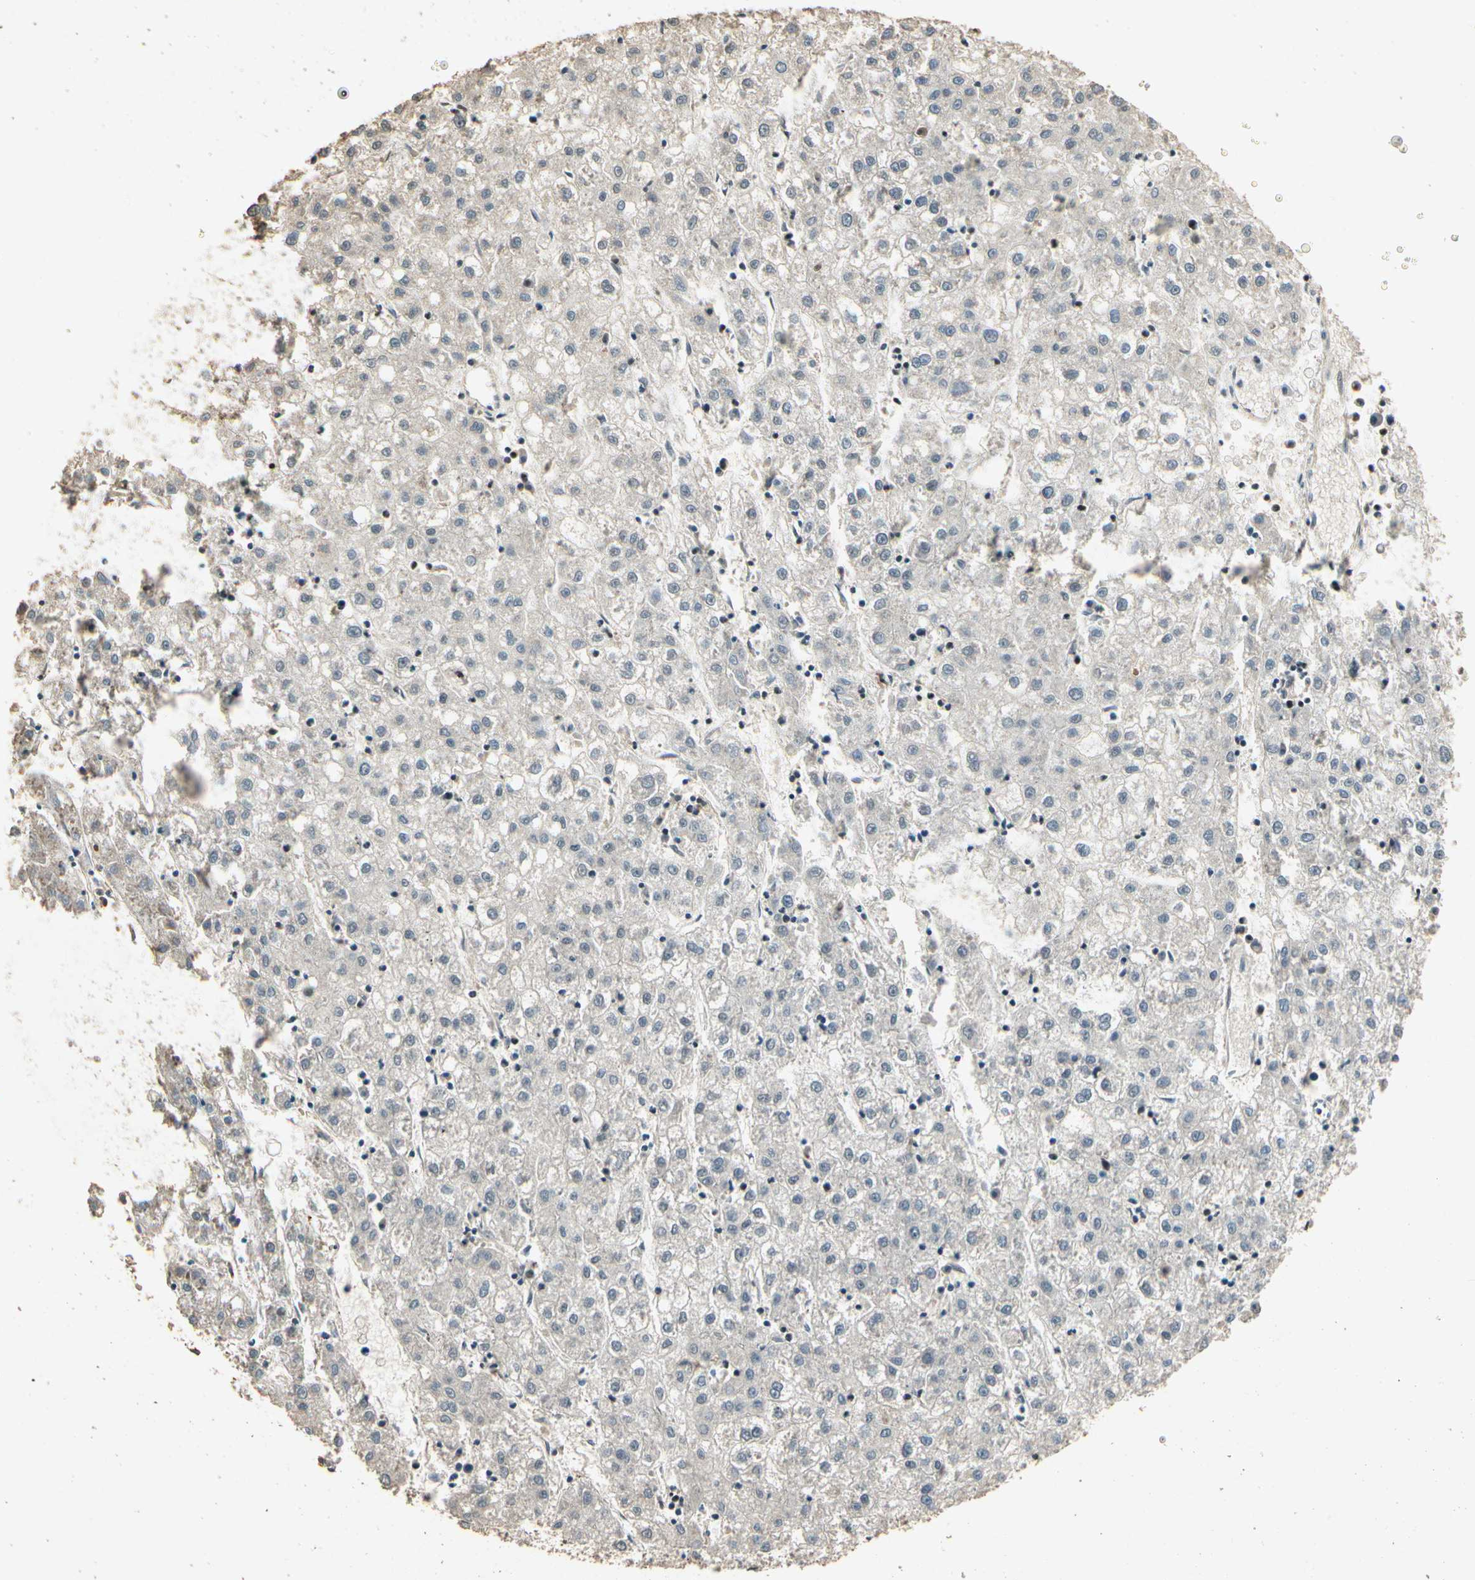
{"staining": {"intensity": "weak", "quantity": ">75%", "location": "nuclear"}, "tissue": "liver cancer", "cell_type": "Tumor cells", "image_type": "cancer", "snomed": [{"axis": "morphology", "description": "Carcinoma, Hepatocellular, NOS"}, {"axis": "topography", "description": "Liver"}], "caption": "Immunohistochemistry (IHC) image of neoplastic tissue: hepatocellular carcinoma (liver) stained using IHC shows low levels of weak protein expression localized specifically in the nuclear of tumor cells, appearing as a nuclear brown color.", "gene": "RBM25", "patient": {"sex": "male", "age": 72}}